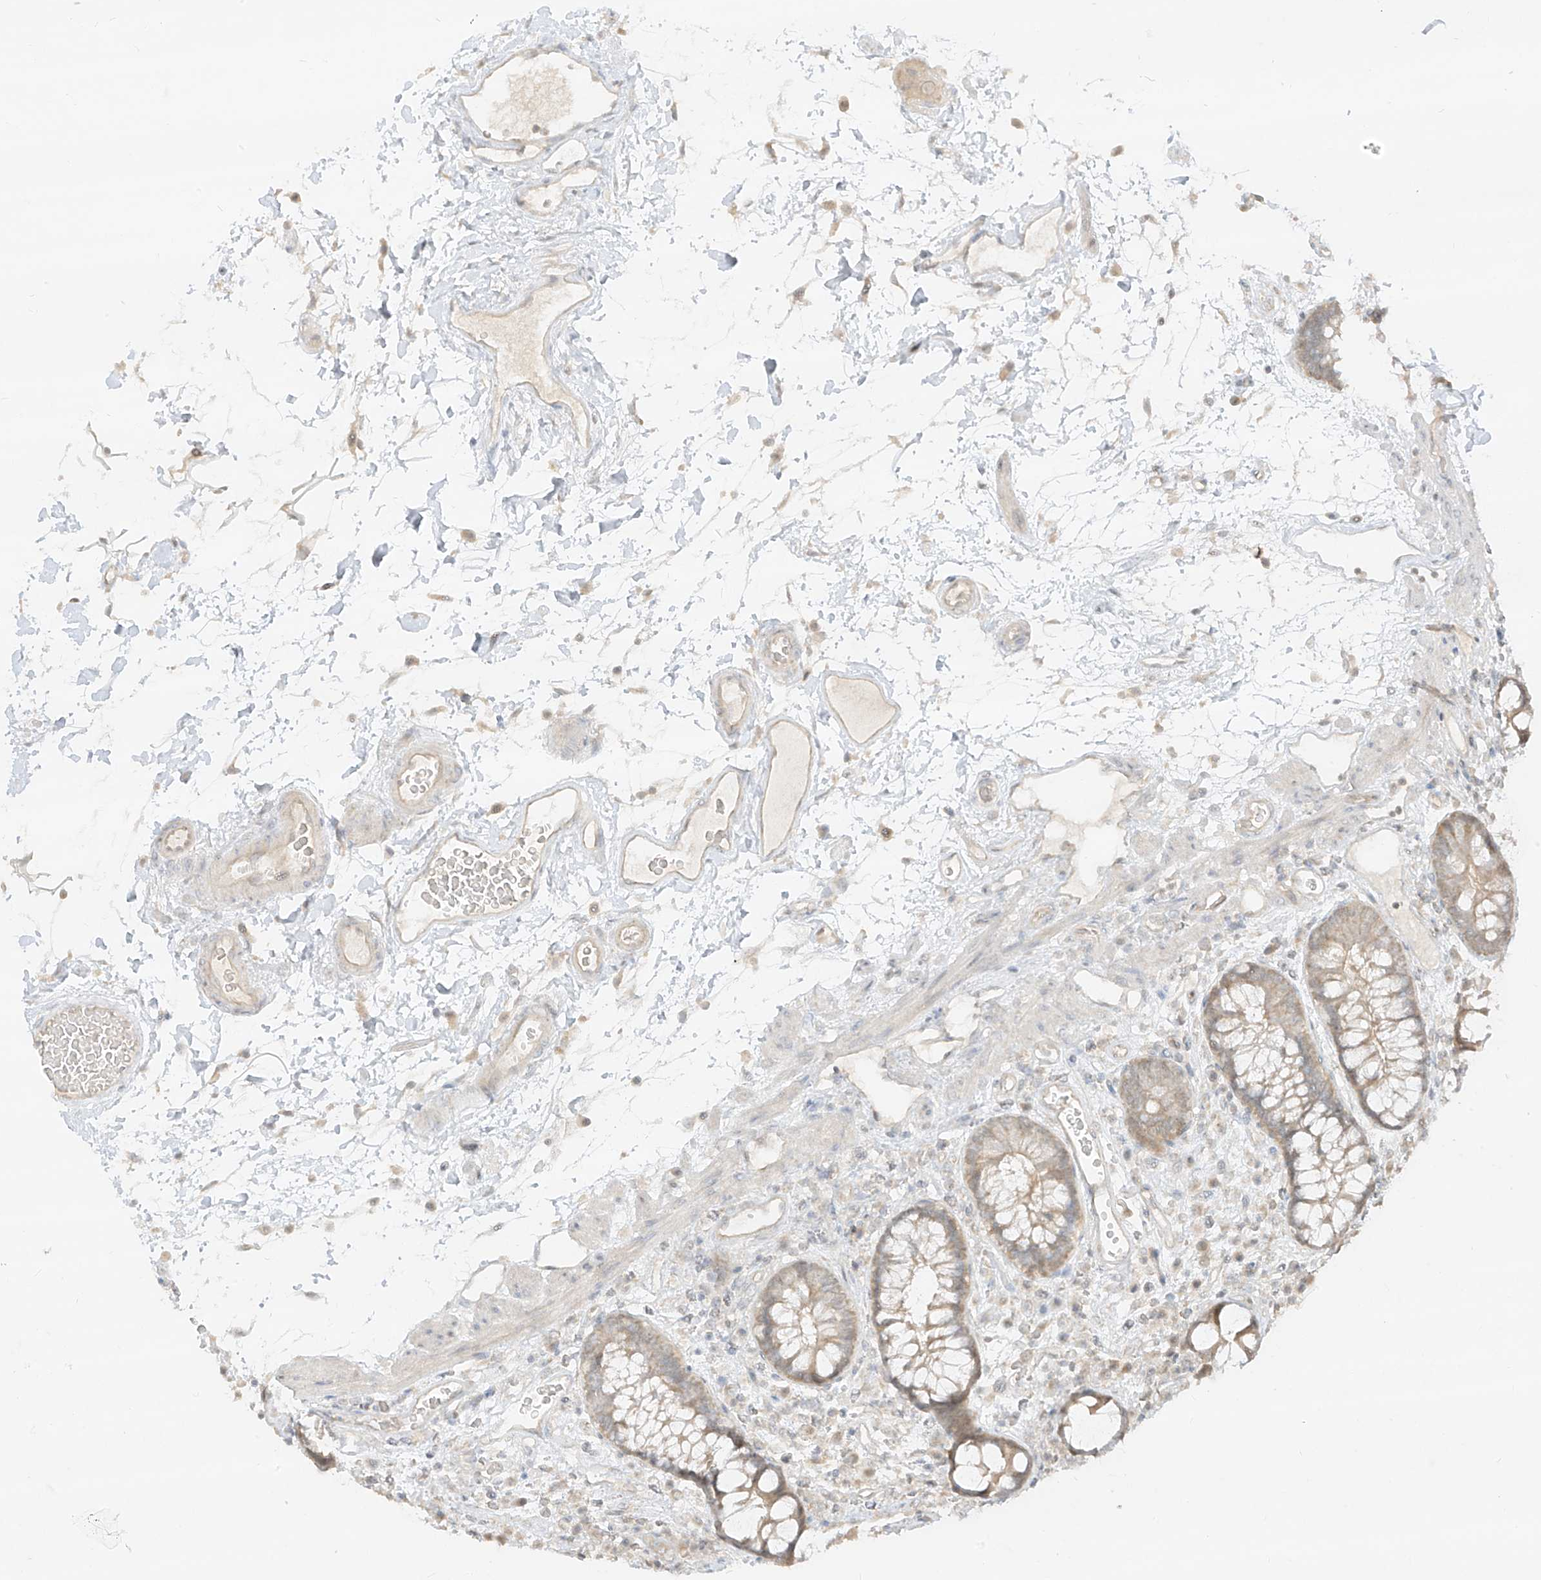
{"staining": {"intensity": "weak", "quantity": ">75%", "location": "cytoplasmic/membranous"}, "tissue": "colon", "cell_type": "Endothelial cells", "image_type": "normal", "snomed": [{"axis": "morphology", "description": "Normal tissue, NOS"}, {"axis": "topography", "description": "Colon"}], "caption": "Protein staining exhibits weak cytoplasmic/membranous staining in about >75% of endothelial cells in normal colon.", "gene": "LIPT1", "patient": {"sex": "female", "age": 79}}